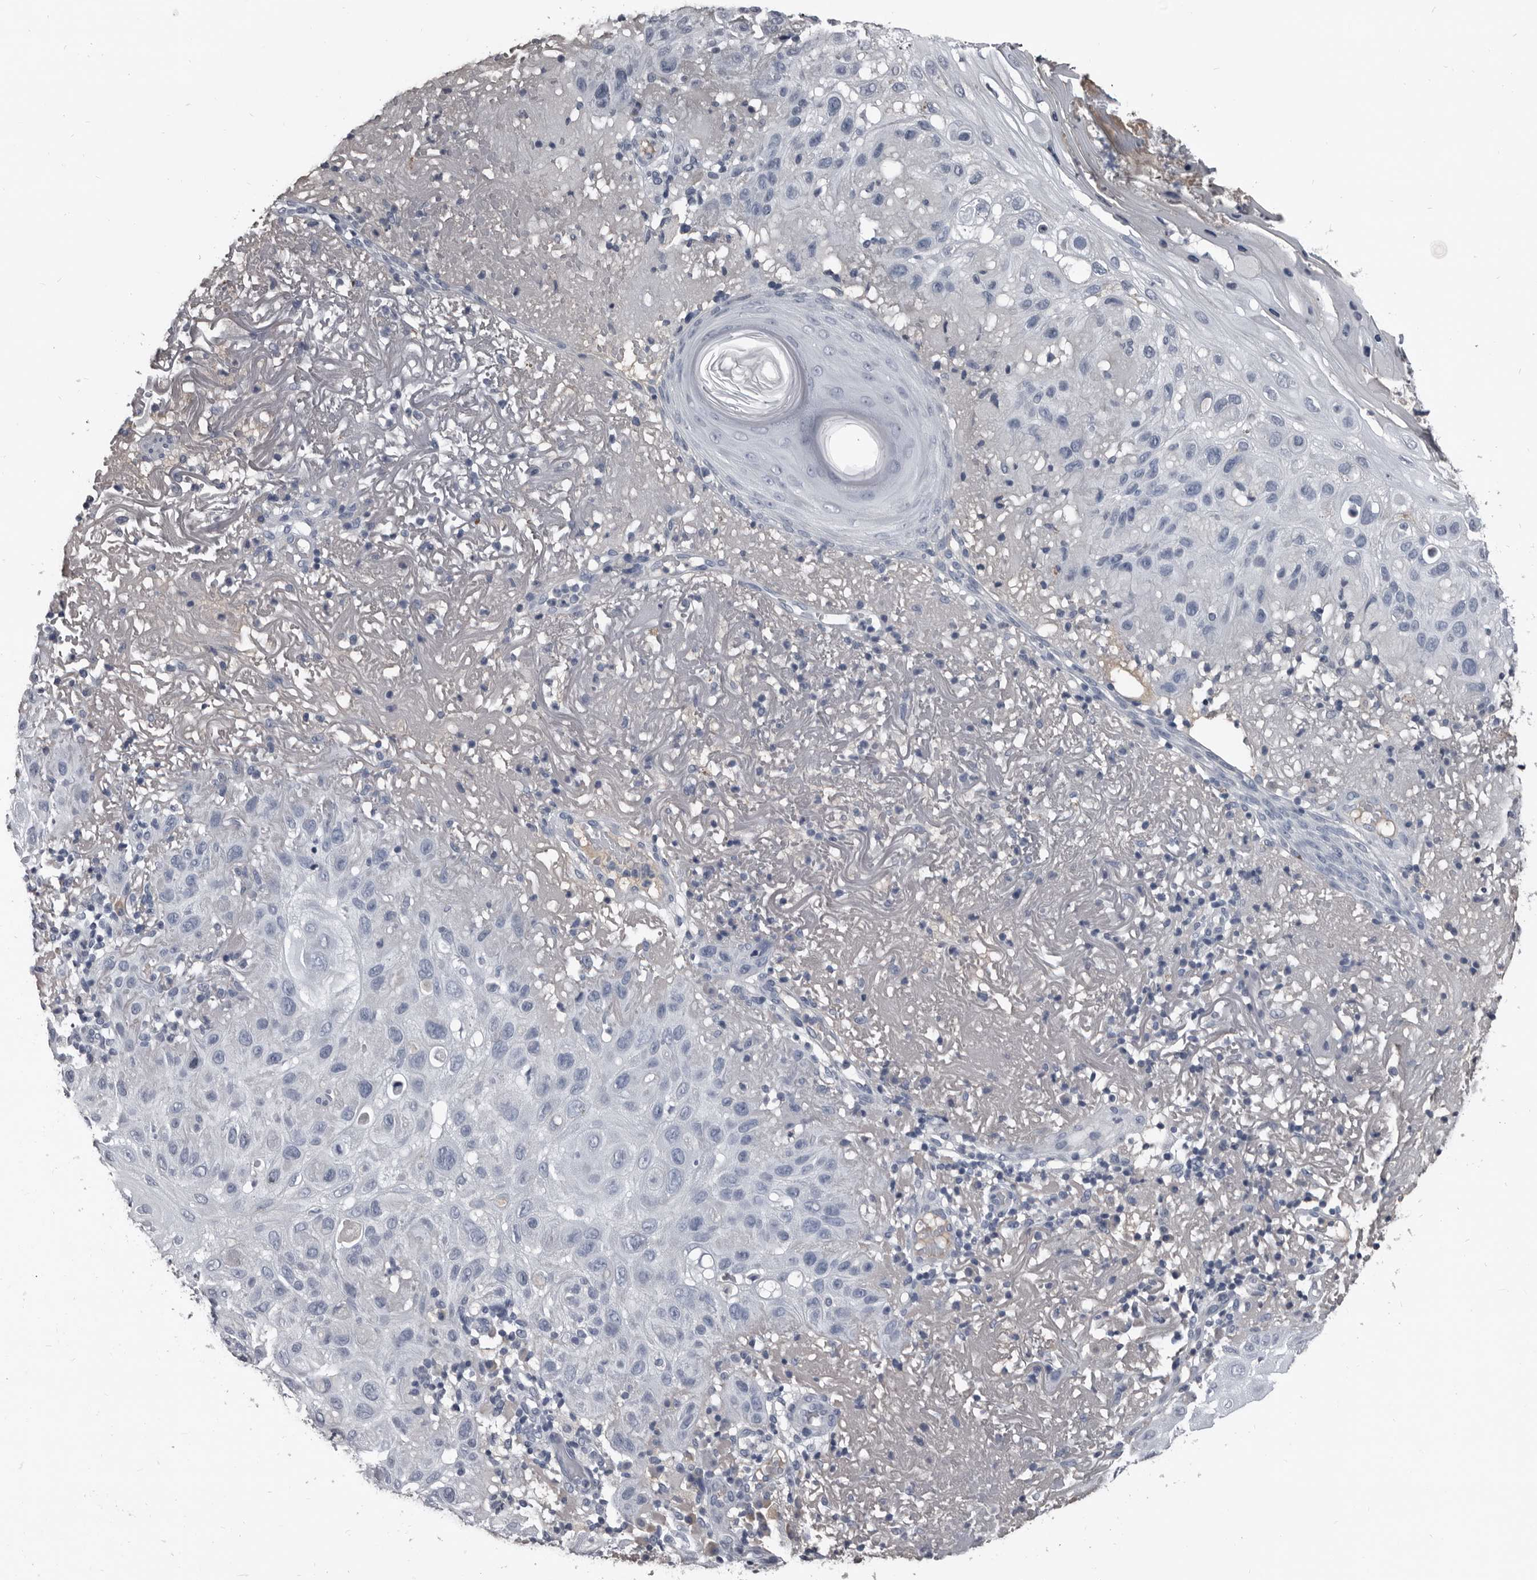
{"staining": {"intensity": "negative", "quantity": "none", "location": "none"}, "tissue": "skin cancer", "cell_type": "Tumor cells", "image_type": "cancer", "snomed": [{"axis": "morphology", "description": "Normal tissue, NOS"}, {"axis": "morphology", "description": "Squamous cell carcinoma, NOS"}, {"axis": "topography", "description": "Skin"}], "caption": "A photomicrograph of skin squamous cell carcinoma stained for a protein reveals no brown staining in tumor cells.", "gene": "GREB1", "patient": {"sex": "female", "age": 96}}